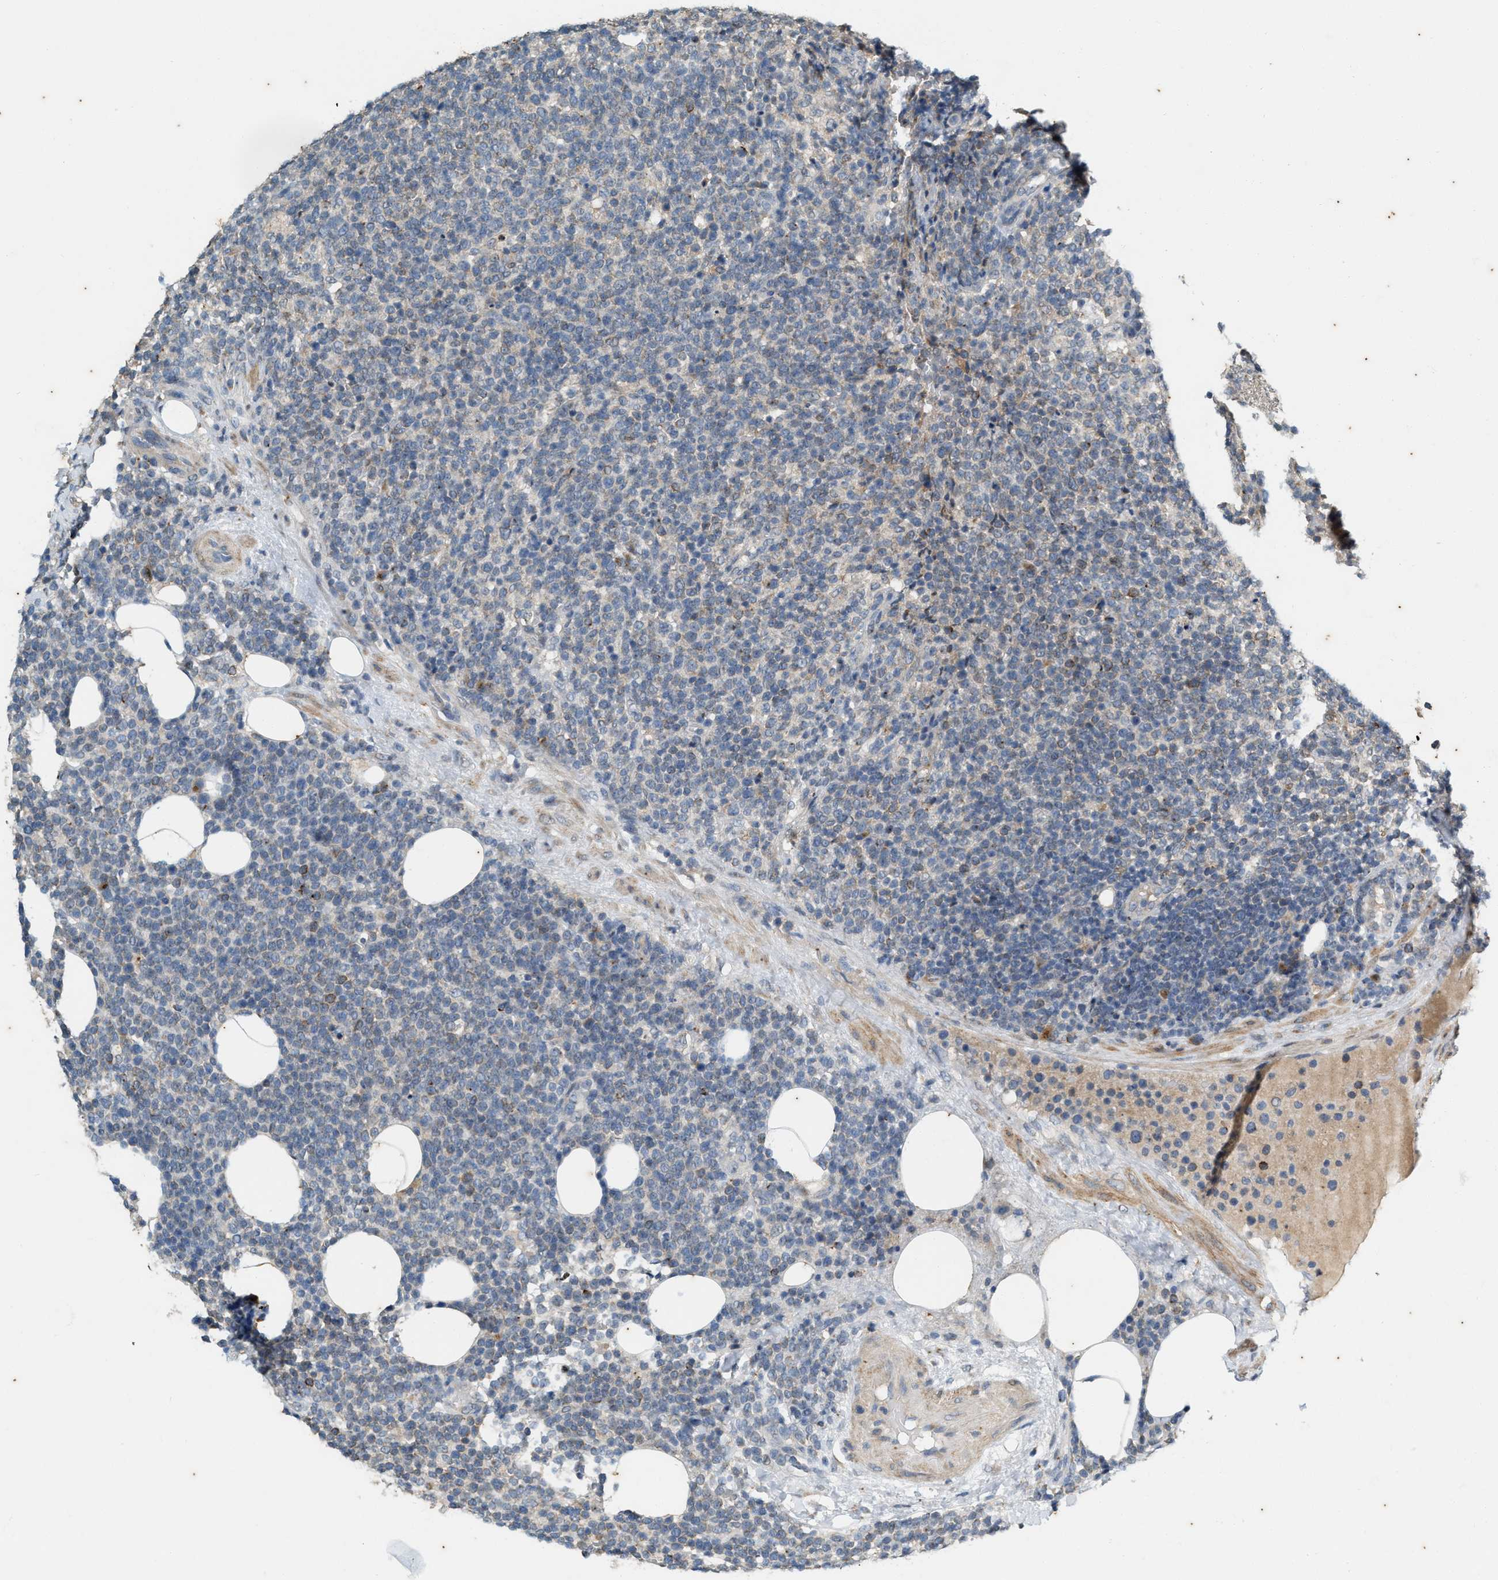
{"staining": {"intensity": "moderate", "quantity": "<25%", "location": "cytoplasmic/membranous"}, "tissue": "lymphoma", "cell_type": "Tumor cells", "image_type": "cancer", "snomed": [{"axis": "morphology", "description": "Malignant lymphoma, non-Hodgkin's type, High grade"}, {"axis": "topography", "description": "Lymph node"}], "caption": "This is a micrograph of IHC staining of lymphoma, which shows moderate positivity in the cytoplasmic/membranous of tumor cells.", "gene": "CHPF2", "patient": {"sex": "male", "age": 61}}